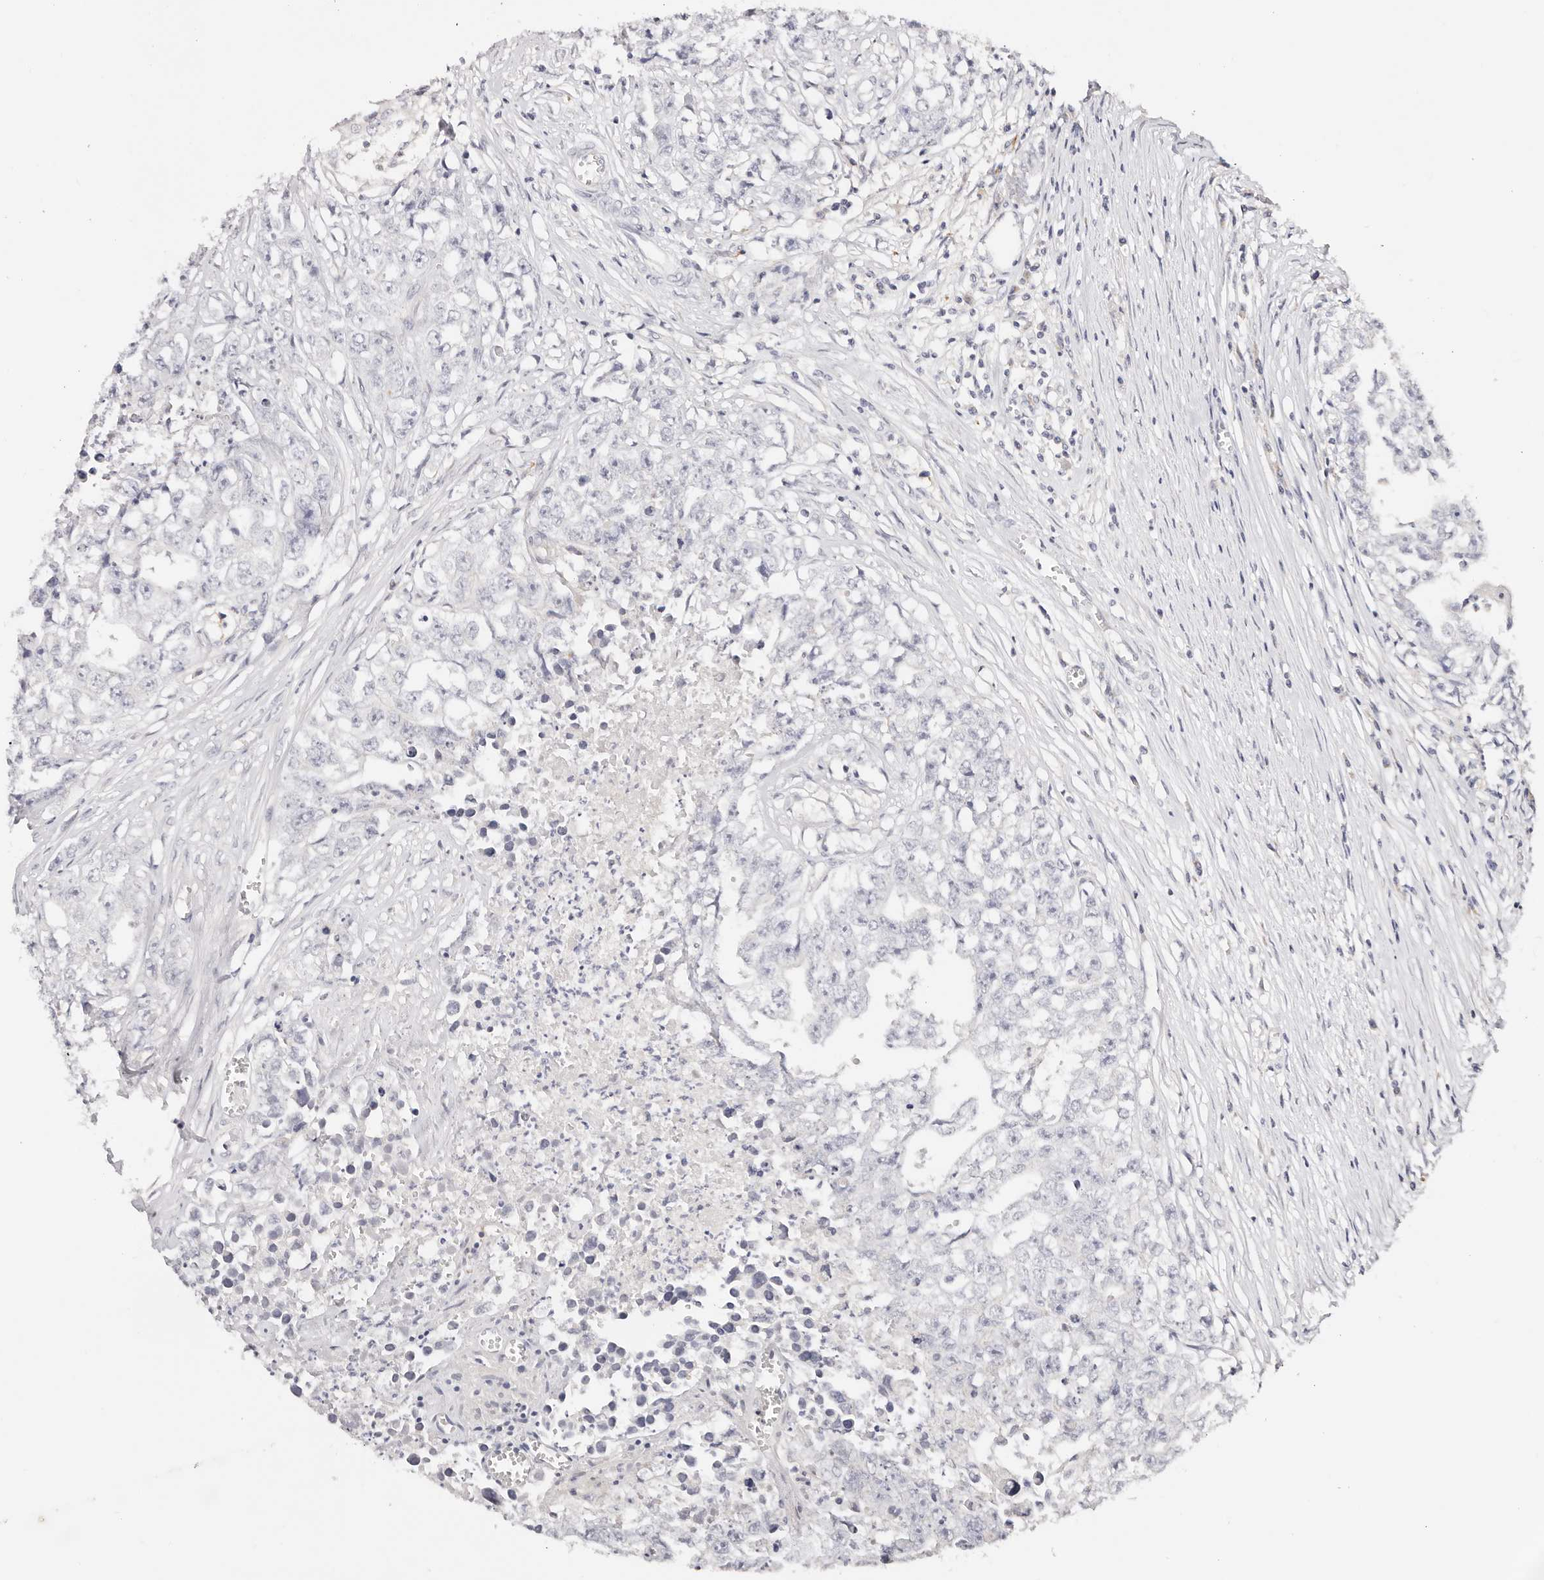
{"staining": {"intensity": "negative", "quantity": "none", "location": "none"}, "tissue": "testis cancer", "cell_type": "Tumor cells", "image_type": "cancer", "snomed": [{"axis": "morphology", "description": "Seminoma, NOS"}, {"axis": "morphology", "description": "Carcinoma, Embryonal, NOS"}, {"axis": "topography", "description": "Testis"}], "caption": "Immunohistochemistry of human testis cancer displays no staining in tumor cells.", "gene": "DNASE1", "patient": {"sex": "male", "age": 43}}